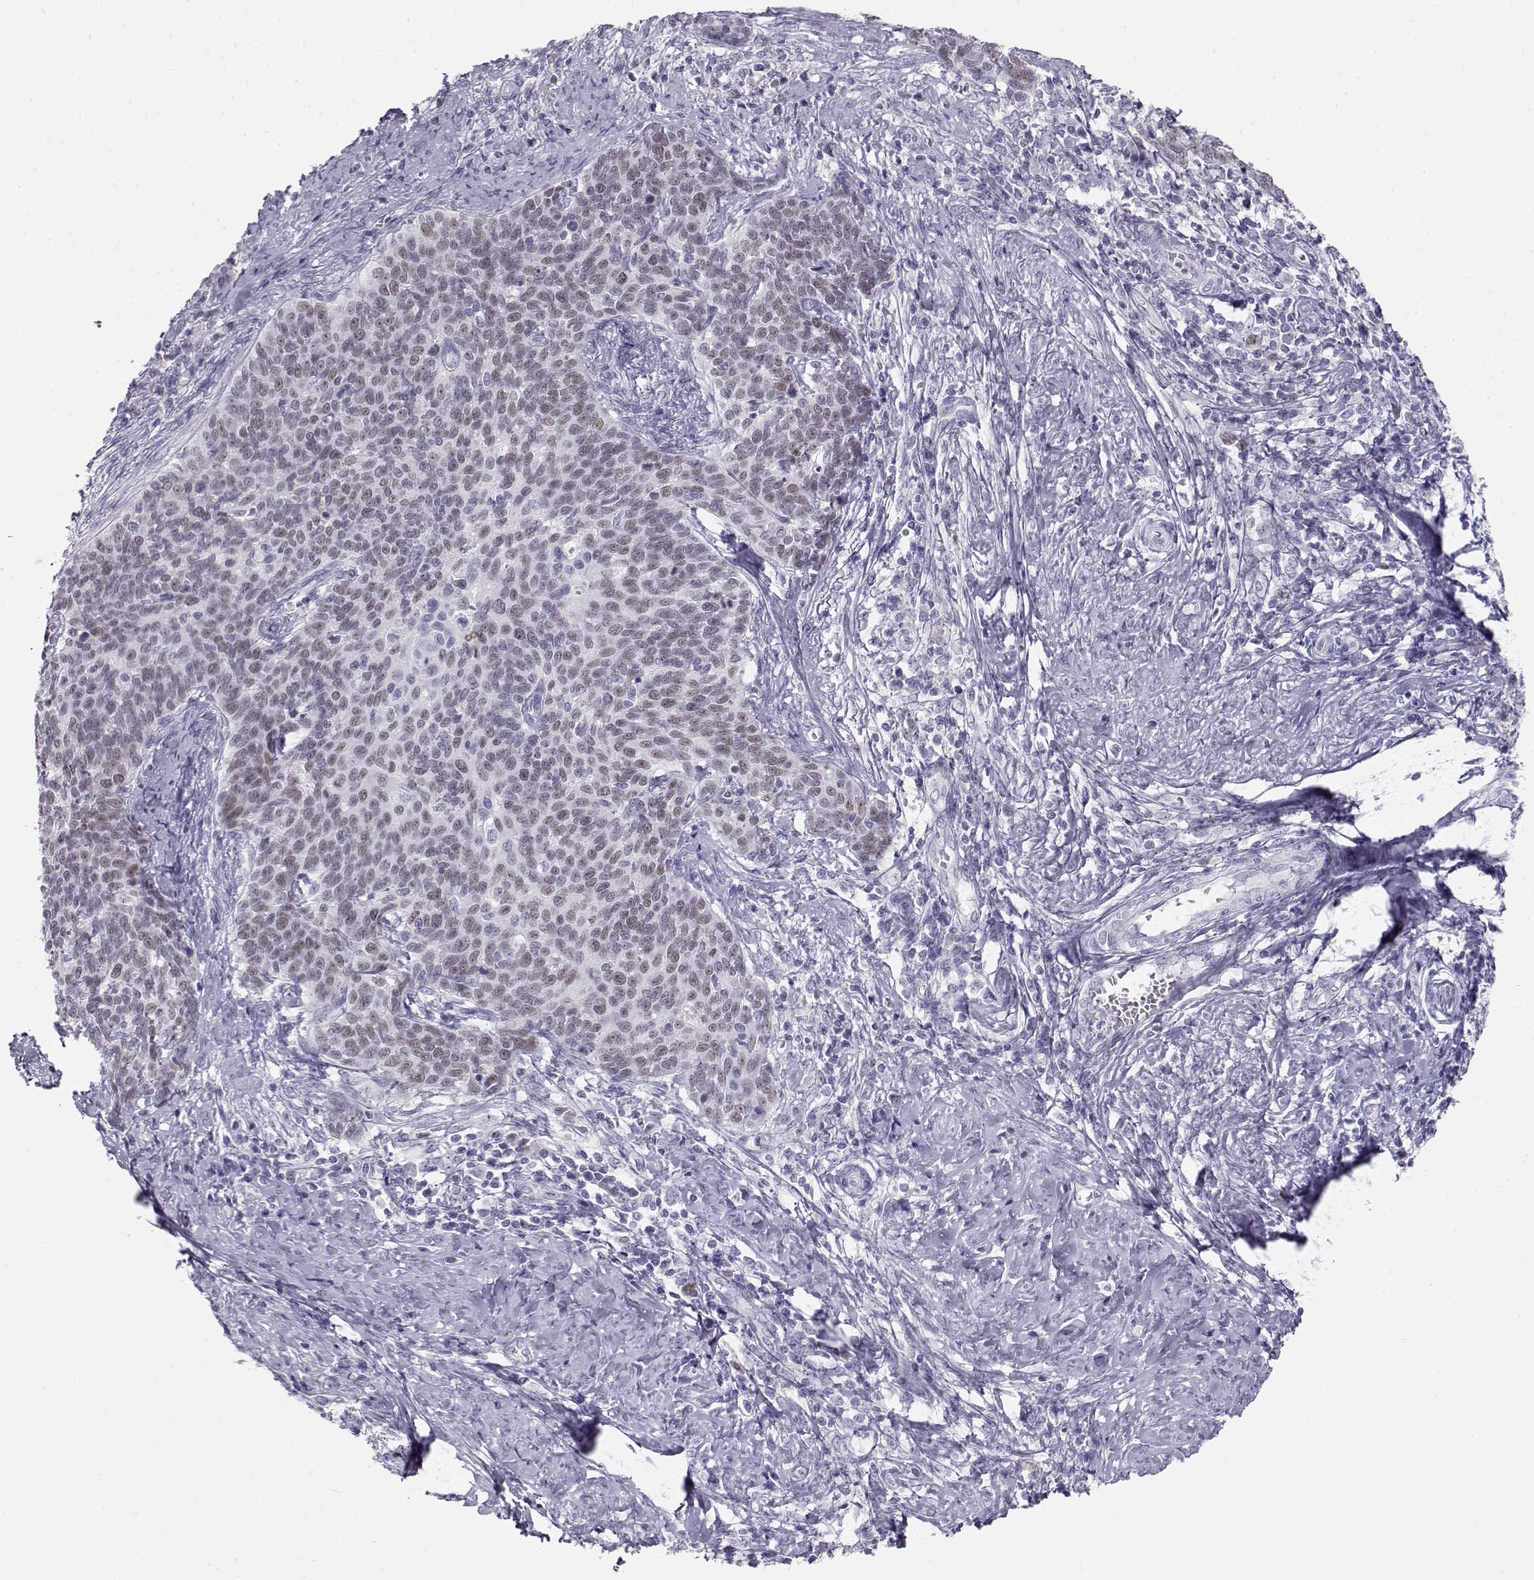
{"staining": {"intensity": "weak", "quantity": "<25%", "location": "nuclear"}, "tissue": "cervical cancer", "cell_type": "Tumor cells", "image_type": "cancer", "snomed": [{"axis": "morphology", "description": "Squamous cell carcinoma, NOS"}, {"axis": "topography", "description": "Cervix"}], "caption": "This is a histopathology image of immunohistochemistry staining of cervical cancer, which shows no expression in tumor cells.", "gene": "OPN5", "patient": {"sex": "female", "age": 39}}